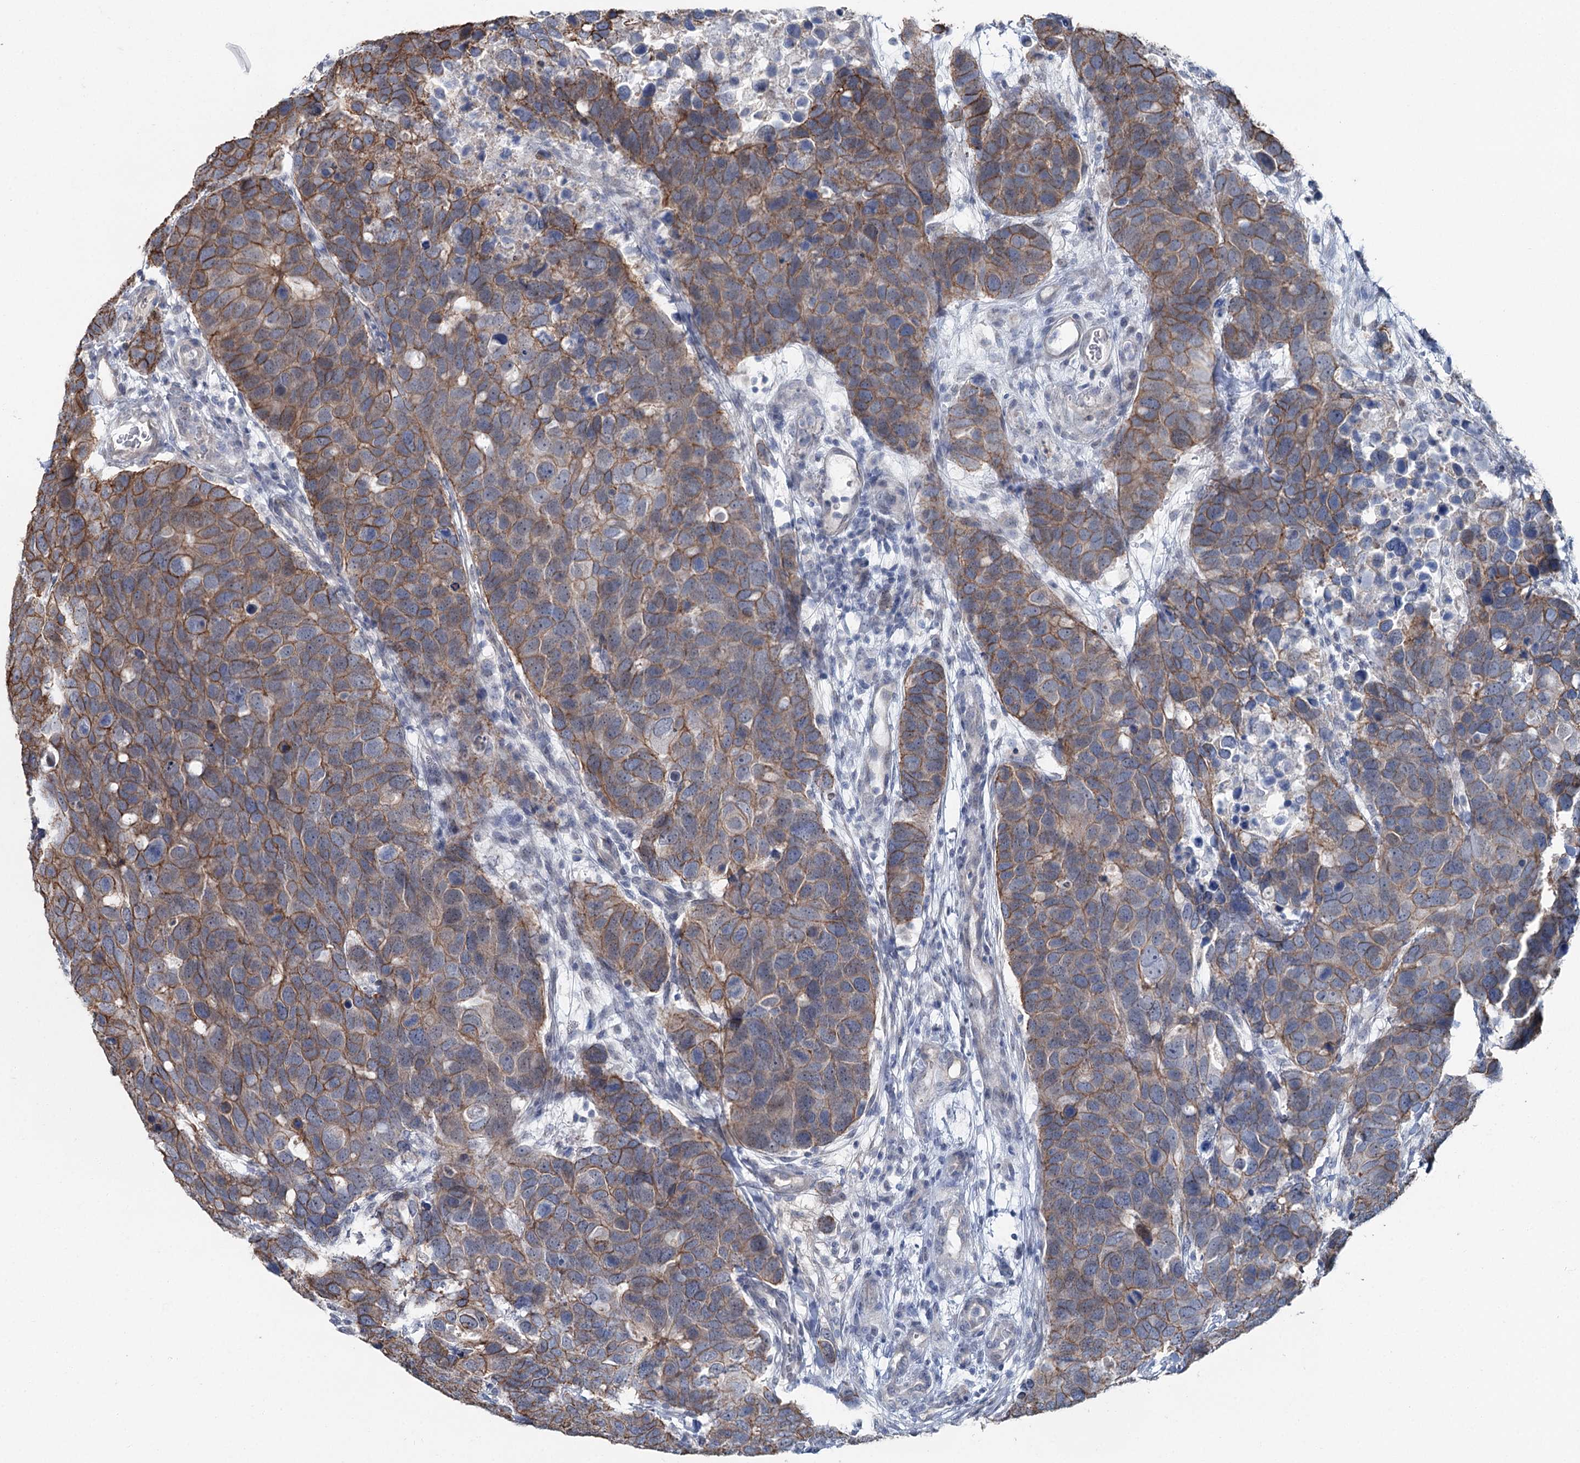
{"staining": {"intensity": "moderate", "quantity": "25%-75%", "location": "cytoplasmic/membranous"}, "tissue": "breast cancer", "cell_type": "Tumor cells", "image_type": "cancer", "snomed": [{"axis": "morphology", "description": "Duct carcinoma"}, {"axis": "topography", "description": "Breast"}], "caption": "Breast cancer (intraductal carcinoma) tissue demonstrates moderate cytoplasmic/membranous staining in about 25%-75% of tumor cells, visualized by immunohistochemistry.", "gene": "FAM120B", "patient": {"sex": "female", "age": 83}}